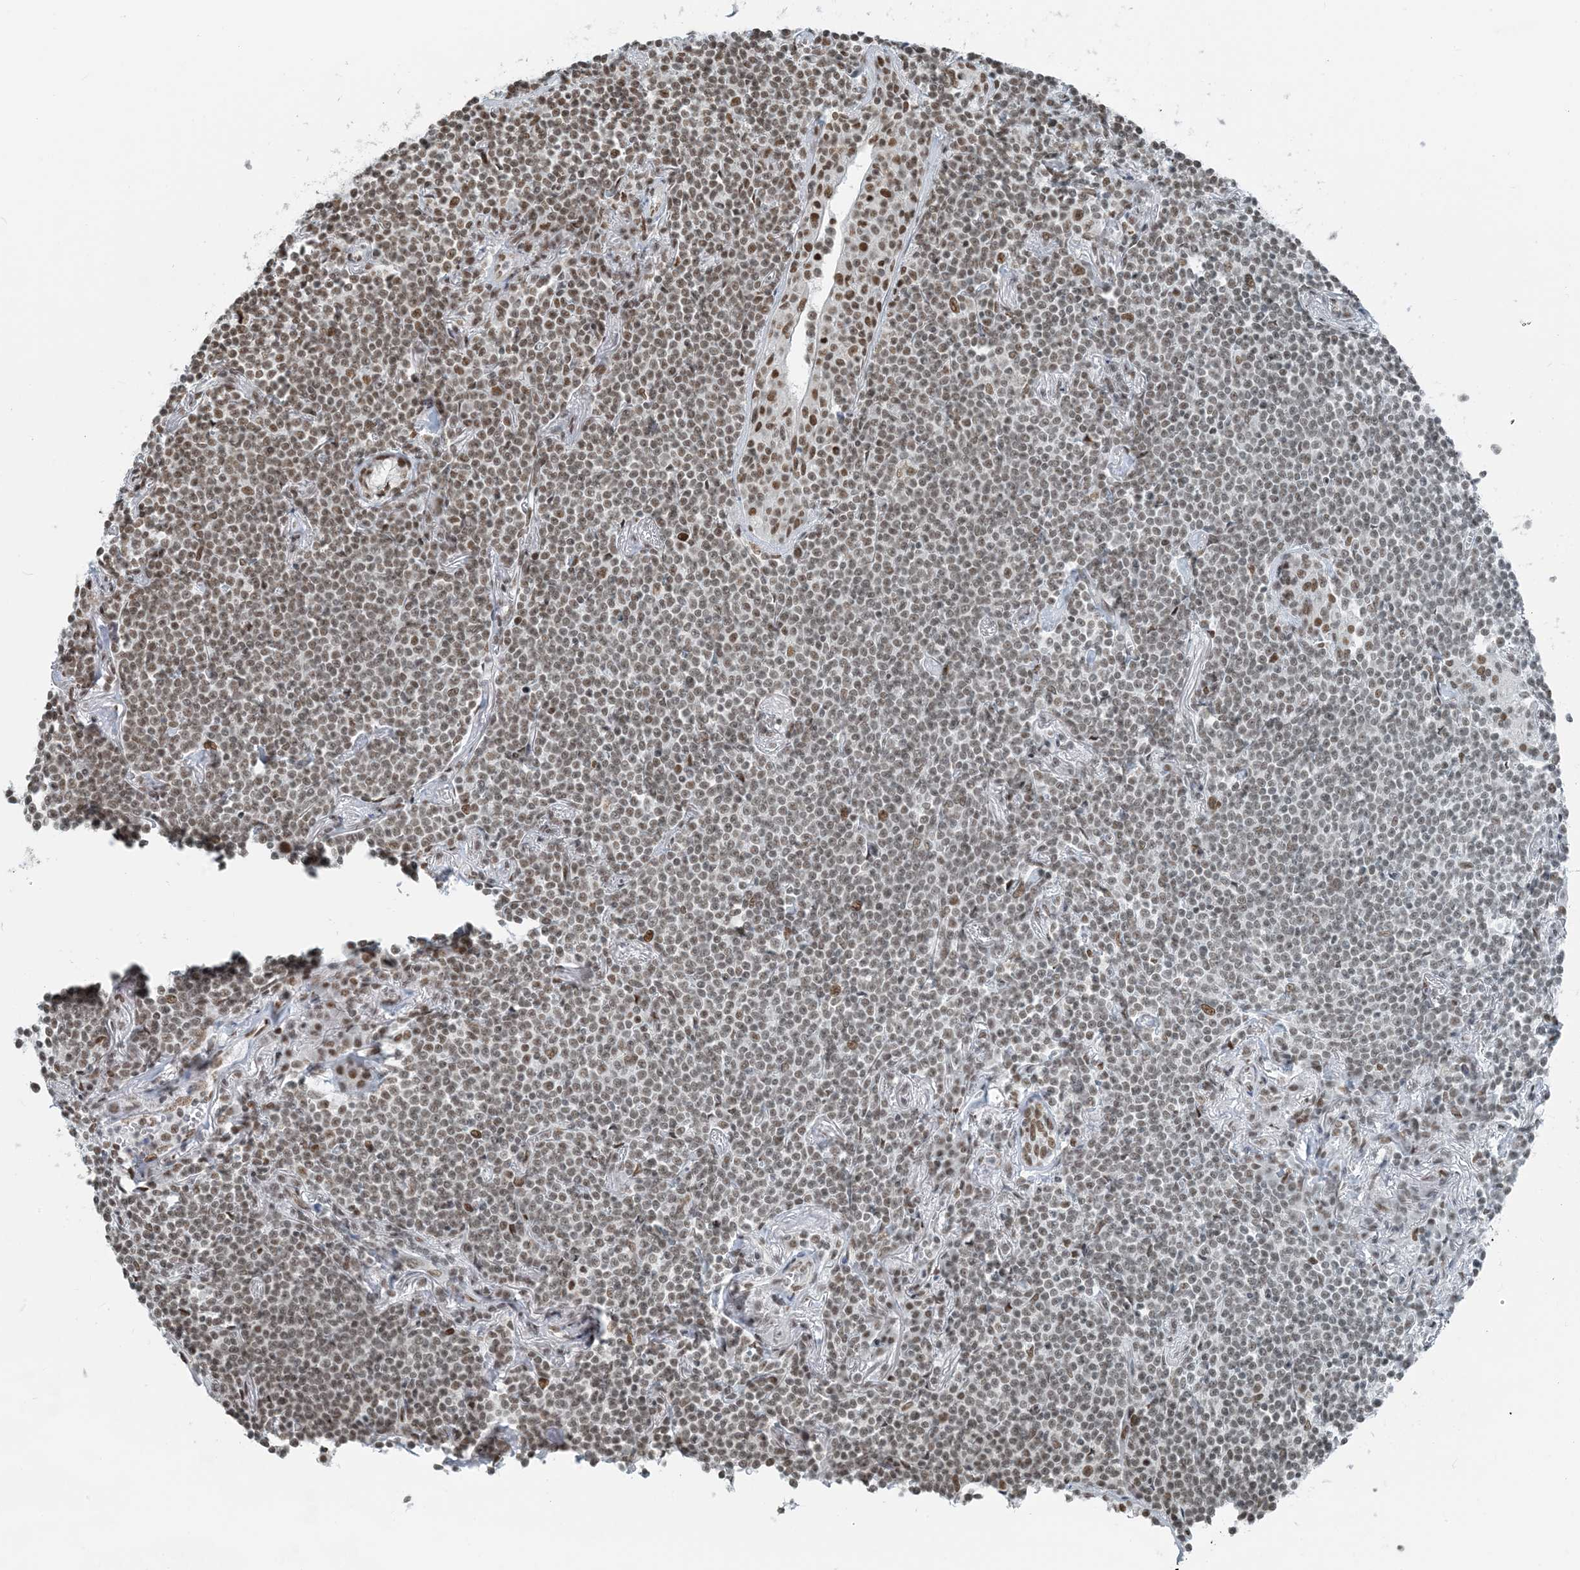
{"staining": {"intensity": "moderate", "quantity": "25%-75%", "location": "nuclear"}, "tissue": "lymphoma", "cell_type": "Tumor cells", "image_type": "cancer", "snomed": [{"axis": "morphology", "description": "Malignant lymphoma, non-Hodgkin's type, Low grade"}, {"axis": "topography", "description": "Lung"}], "caption": "Immunohistochemical staining of human malignant lymphoma, non-Hodgkin's type (low-grade) displays moderate nuclear protein expression in approximately 25%-75% of tumor cells.", "gene": "ZNF500", "patient": {"sex": "female", "age": 71}}